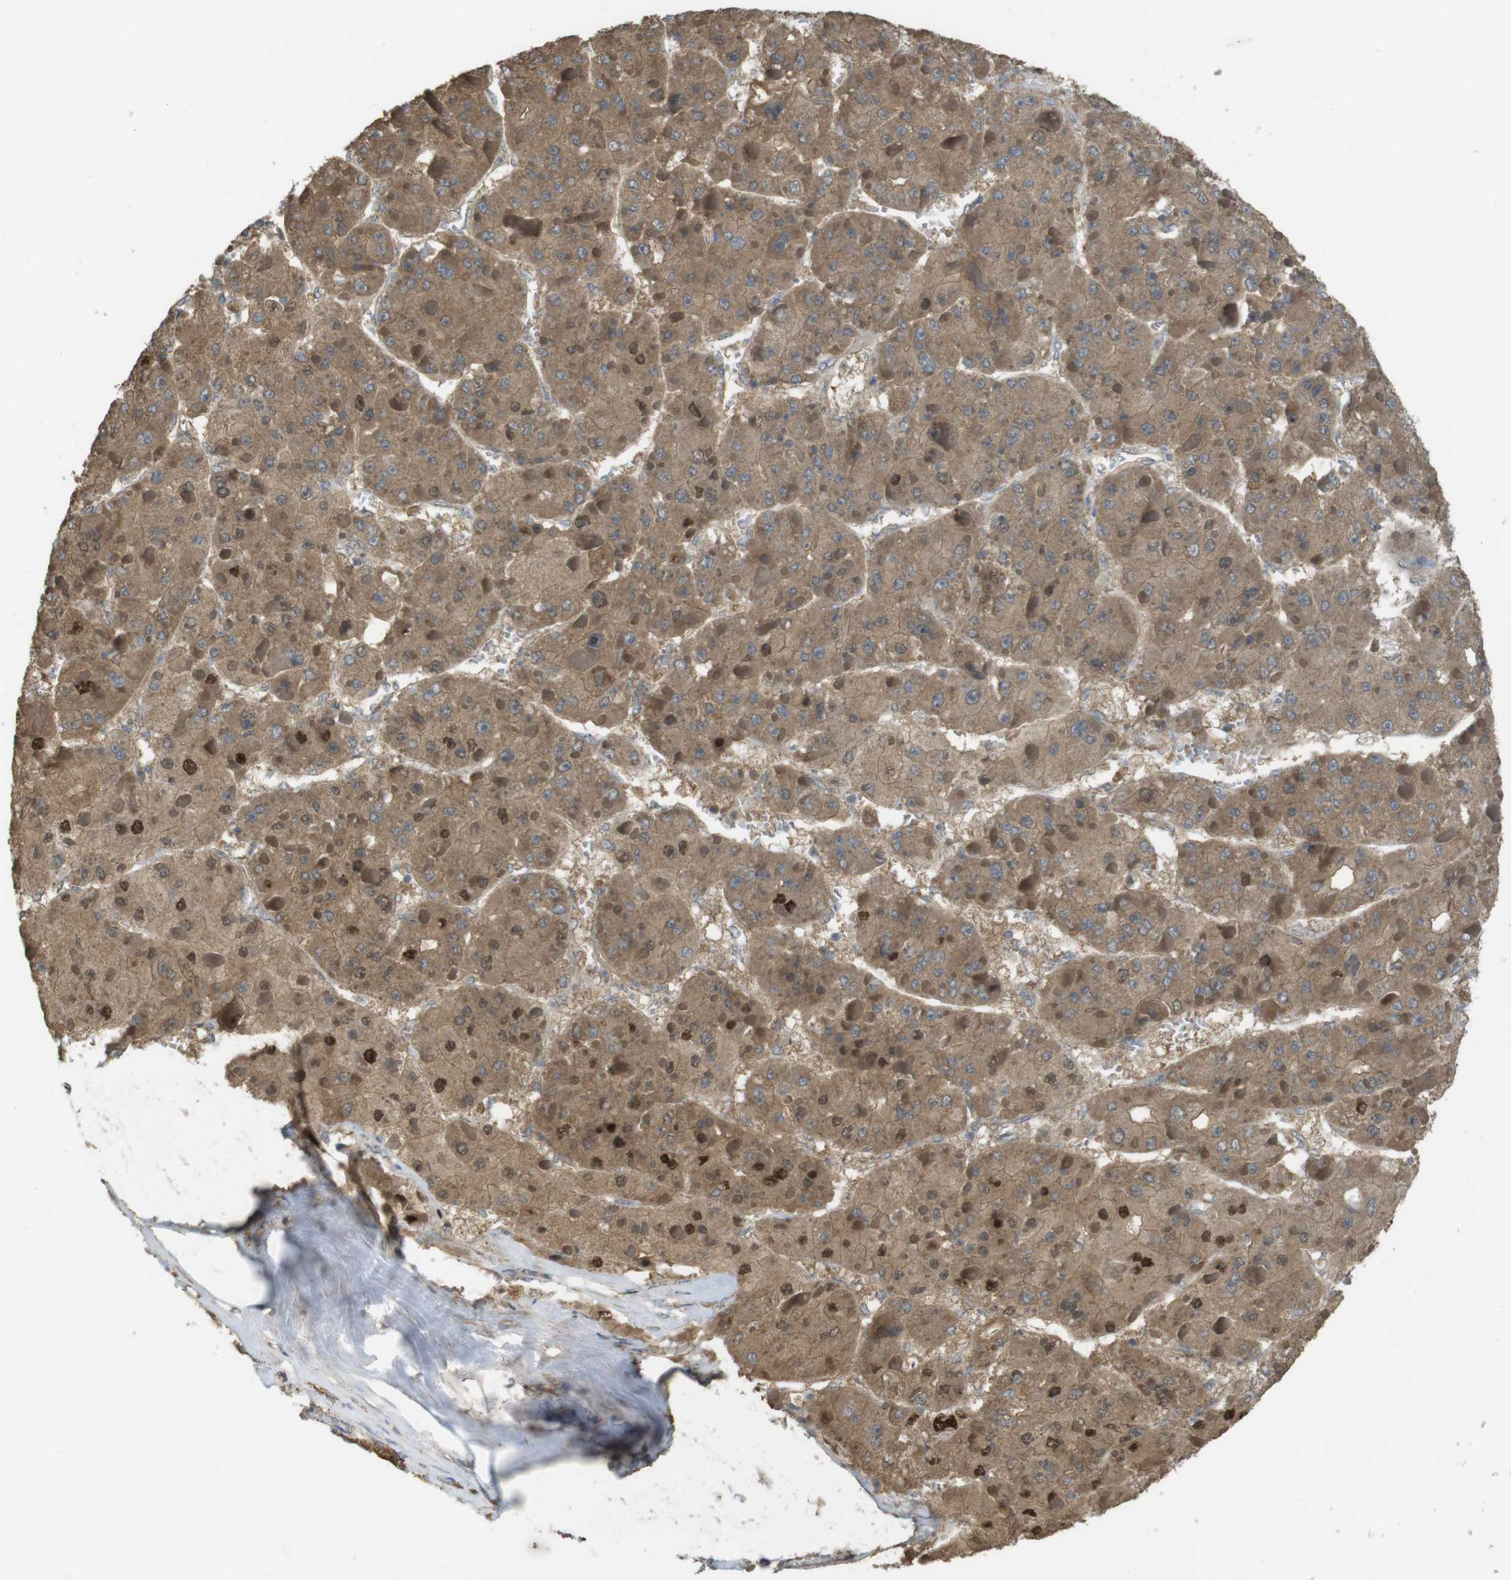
{"staining": {"intensity": "moderate", "quantity": ">75%", "location": "cytoplasmic/membranous"}, "tissue": "liver cancer", "cell_type": "Tumor cells", "image_type": "cancer", "snomed": [{"axis": "morphology", "description": "Carcinoma, Hepatocellular, NOS"}, {"axis": "topography", "description": "Liver"}], "caption": "Moderate cytoplasmic/membranous positivity is seen in about >75% of tumor cells in liver cancer.", "gene": "ZDHHC20", "patient": {"sex": "female", "age": 73}}